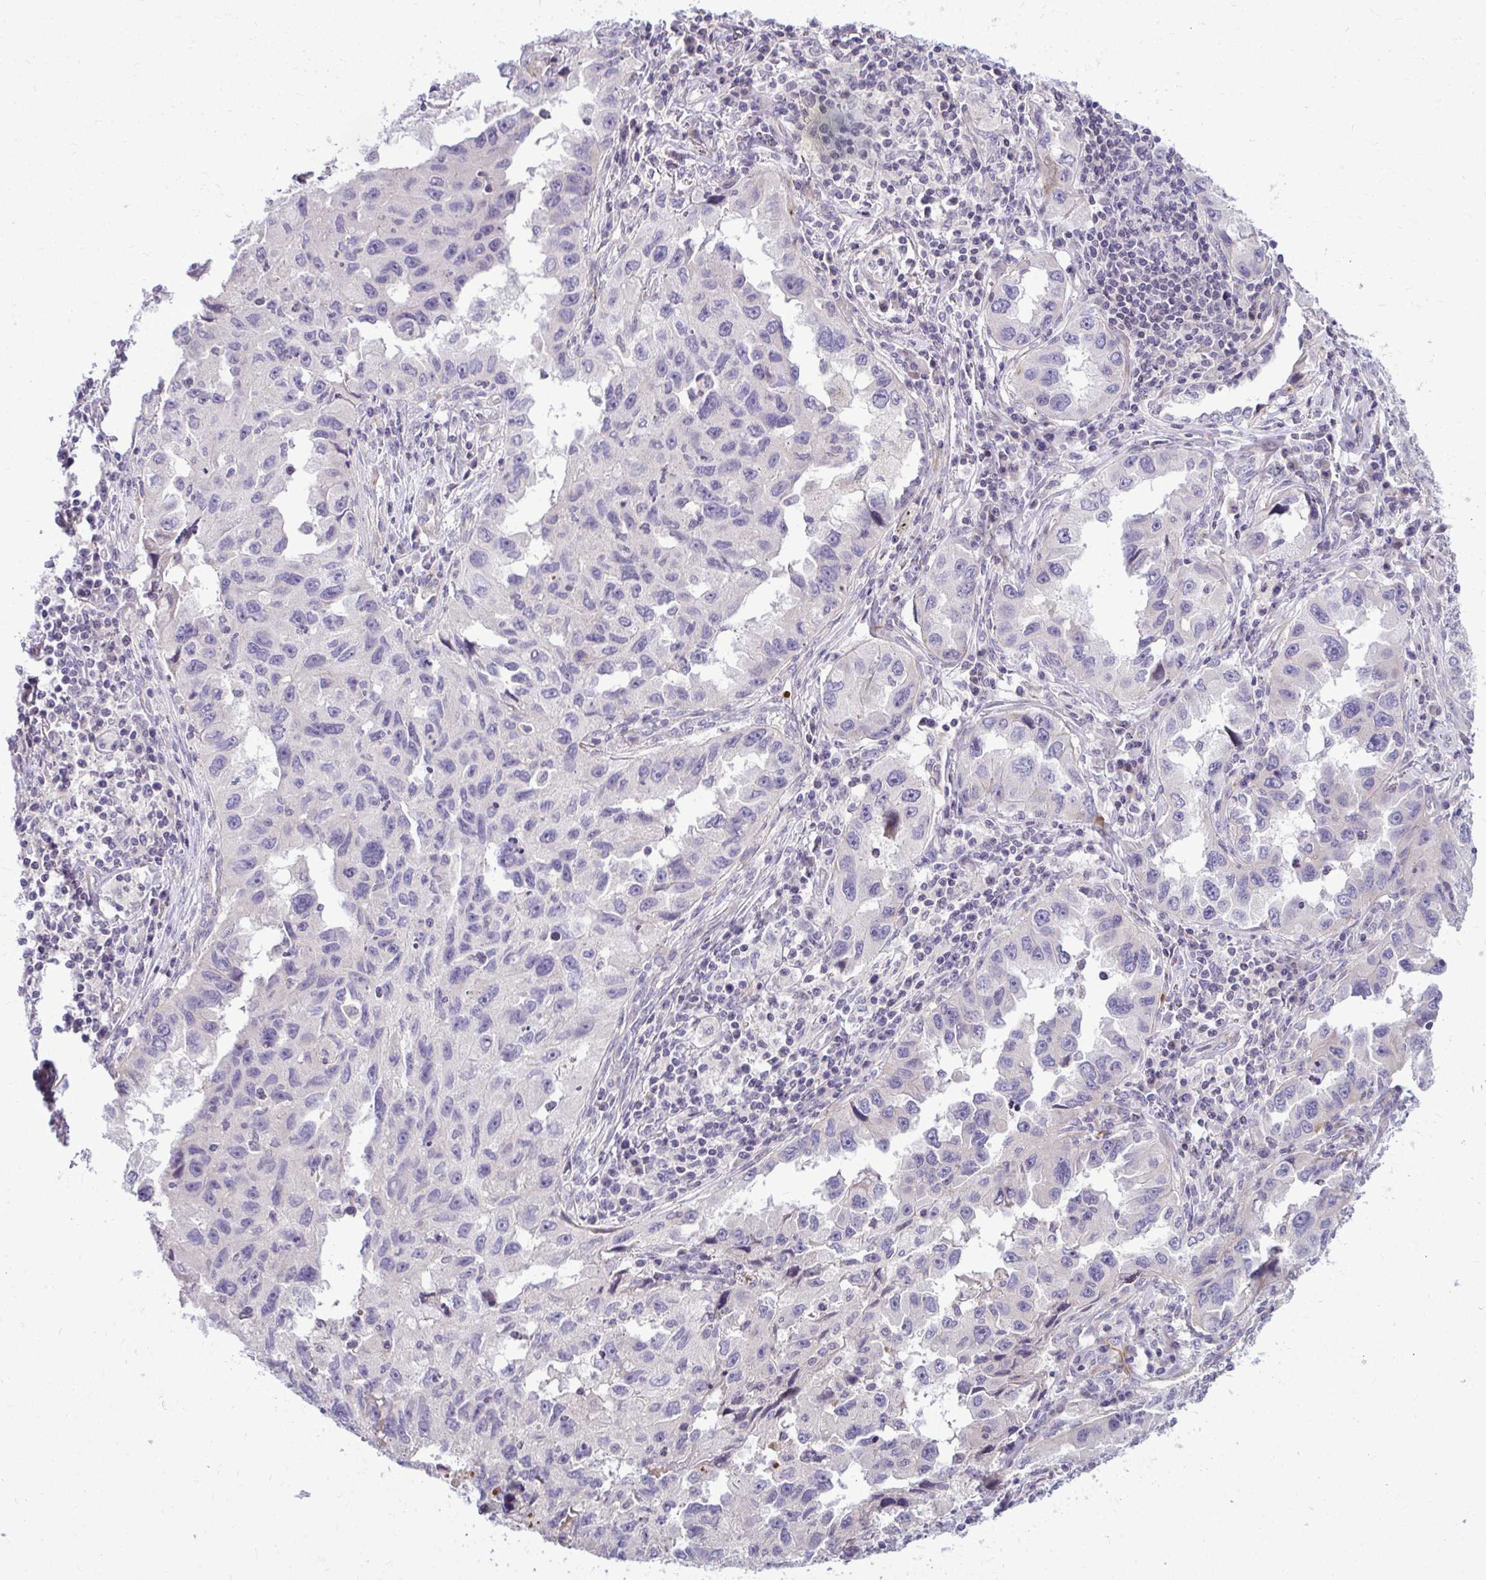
{"staining": {"intensity": "negative", "quantity": "none", "location": "none"}, "tissue": "lung cancer", "cell_type": "Tumor cells", "image_type": "cancer", "snomed": [{"axis": "morphology", "description": "Adenocarcinoma, NOS"}, {"axis": "topography", "description": "Lung"}], "caption": "Tumor cells are negative for protein expression in human lung cancer (adenocarcinoma).", "gene": "SLC14A1", "patient": {"sex": "female", "age": 73}}